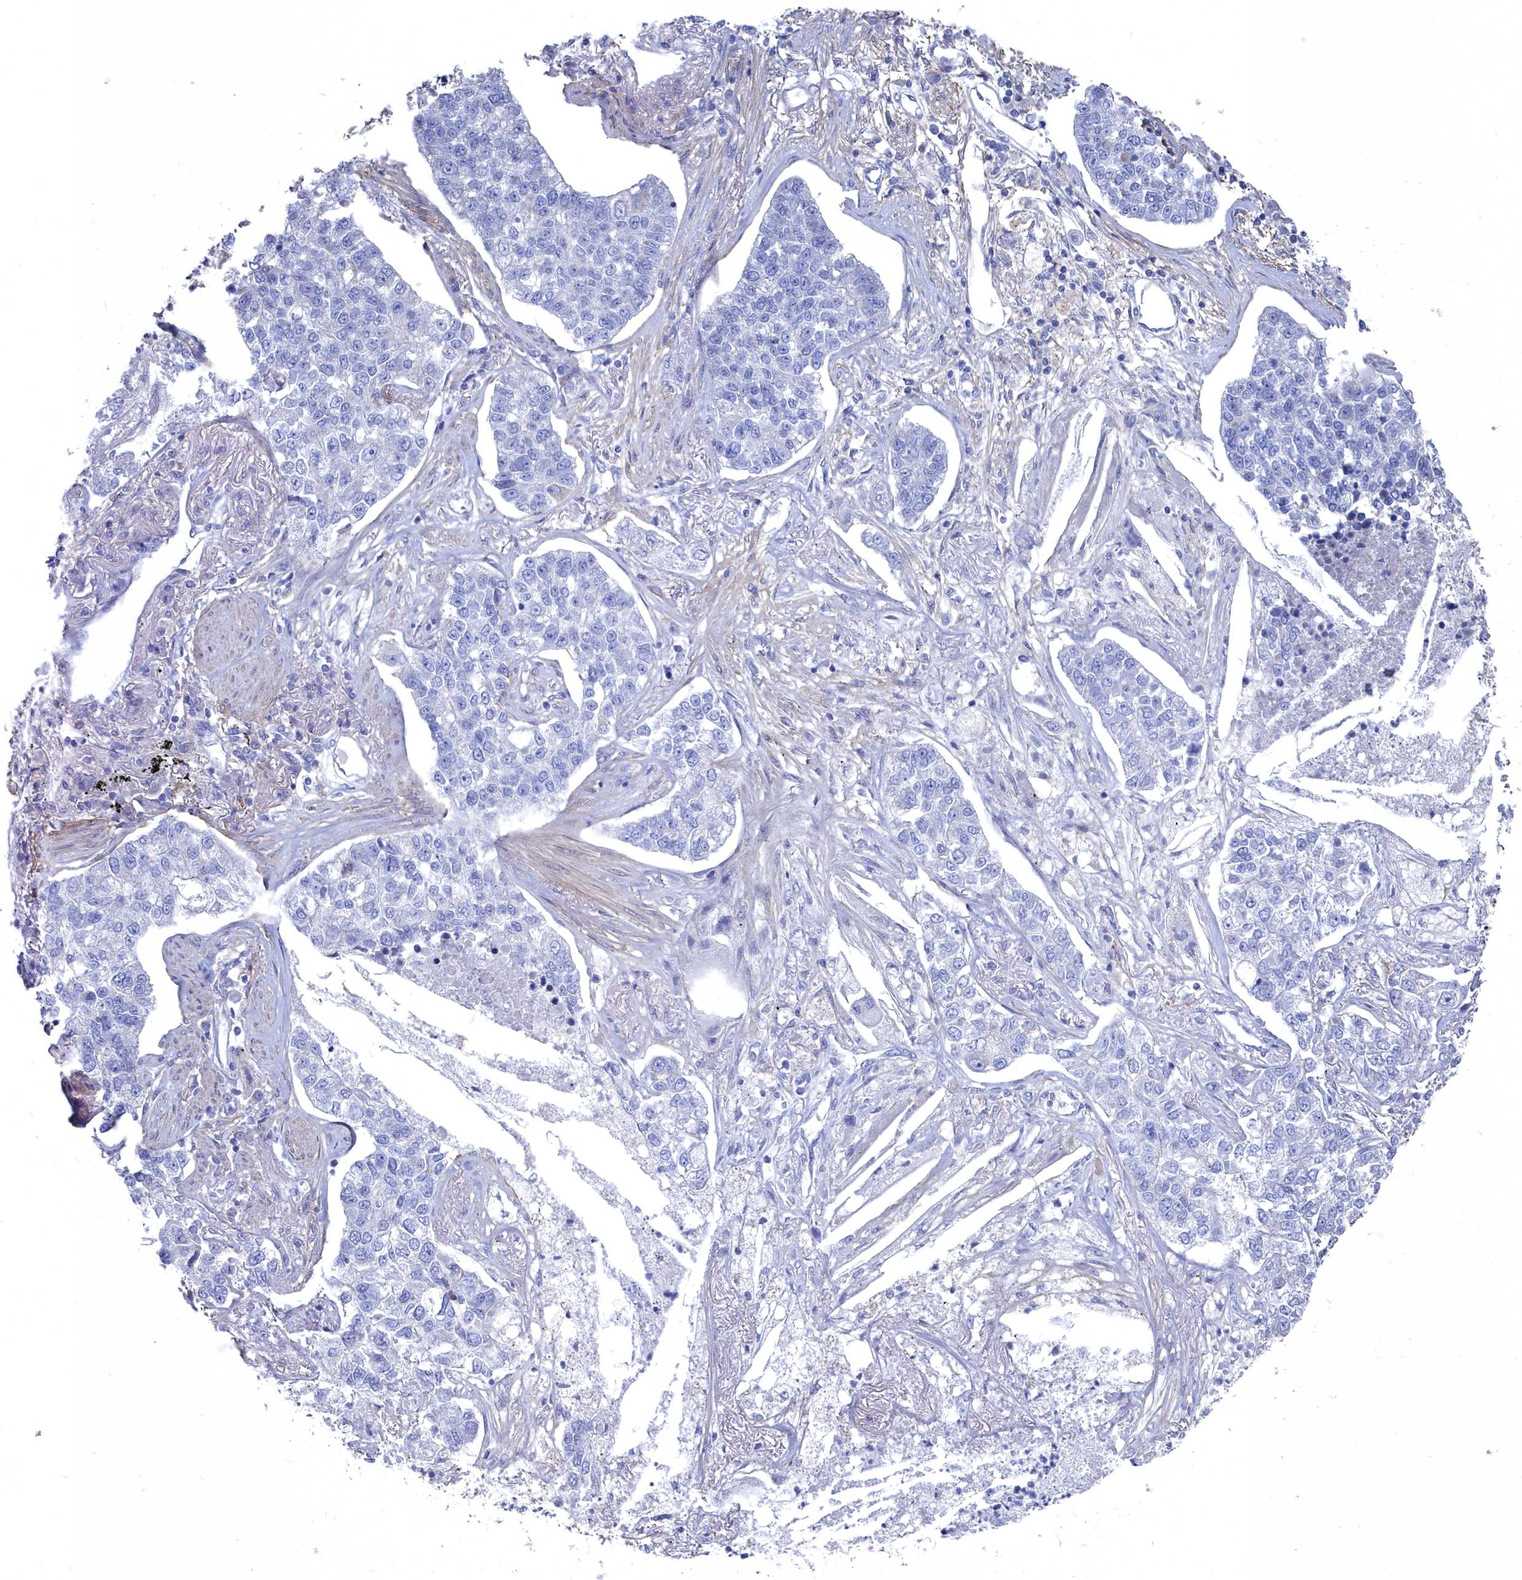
{"staining": {"intensity": "negative", "quantity": "none", "location": "none"}, "tissue": "lung cancer", "cell_type": "Tumor cells", "image_type": "cancer", "snomed": [{"axis": "morphology", "description": "Adenocarcinoma, NOS"}, {"axis": "topography", "description": "Lung"}], "caption": "High magnification brightfield microscopy of adenocarcinoma (lung) stained with DAB (brown) and counterstained with hematoxylin (blue): tumor cells show no significant expression. The staining was performed using DAB to visualize the protein expression in brown, while the nuclei were stained in blue with hematoxylin (Magnification: 20x).", "gene": "SHISAL2A", "patient": {"sex": "male", "age": 49}}